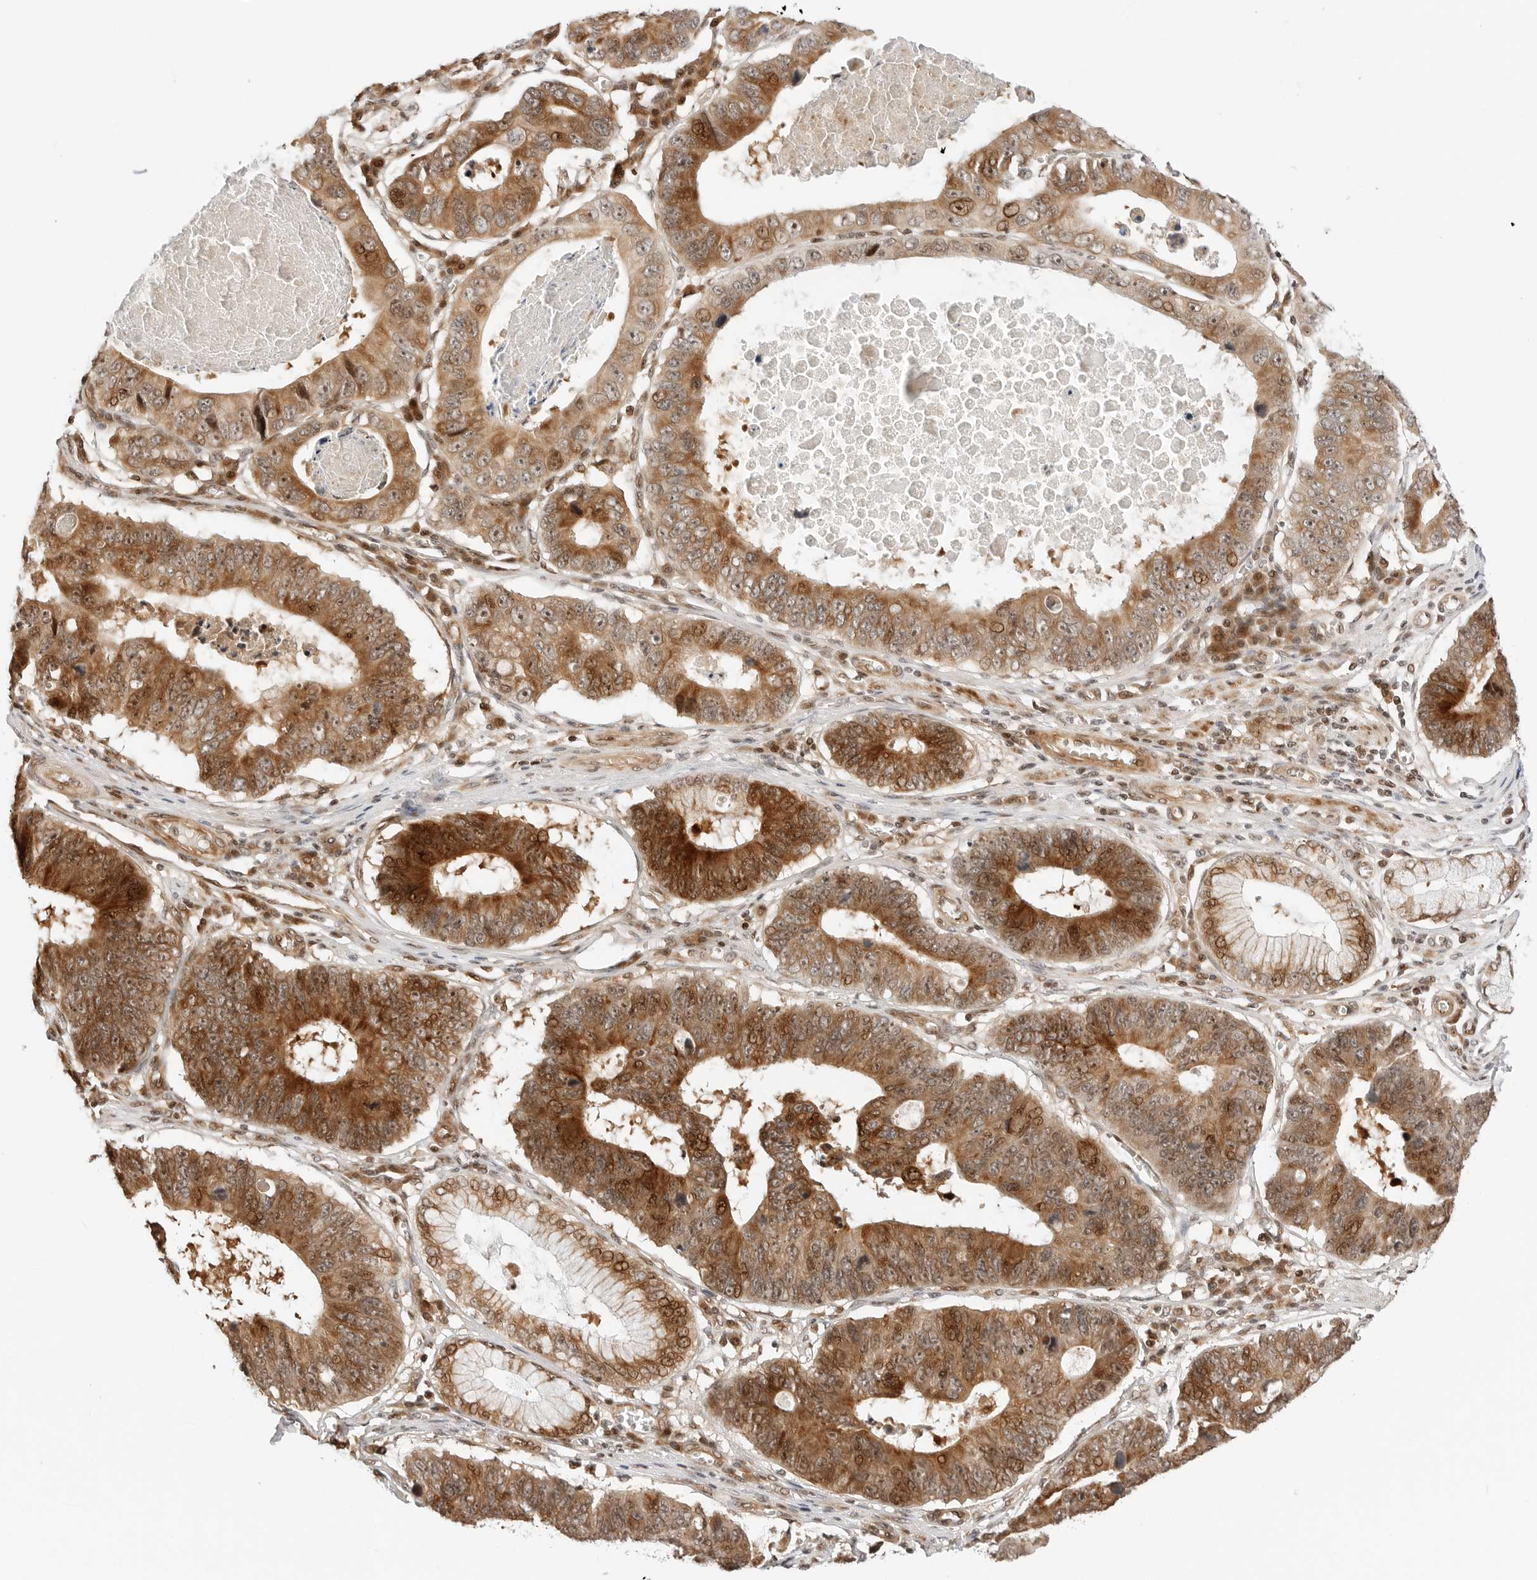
{"staining": {"intensity": "strong", "quantity": ">75%", "location": "cytoplasmic/membranous,nuclear"}, "tissue": "stomach cancer", "cell_type": "Tumor cells", "image_type": "cancer", "snomed": [{"axis": "morphology", "description": "Adenocarcinoma, NOS"}, {"axis": "topography", "description": "Stomach"}], "caption": "This histopathology image demonstrates immunohistochemistry staining of stomach cancer, with high strong cytoplasmic/membranous and nuclear expression in about >75% of tumor cells.", "gene": "GEM", "patient": {"sex": "male", "age": 59}}